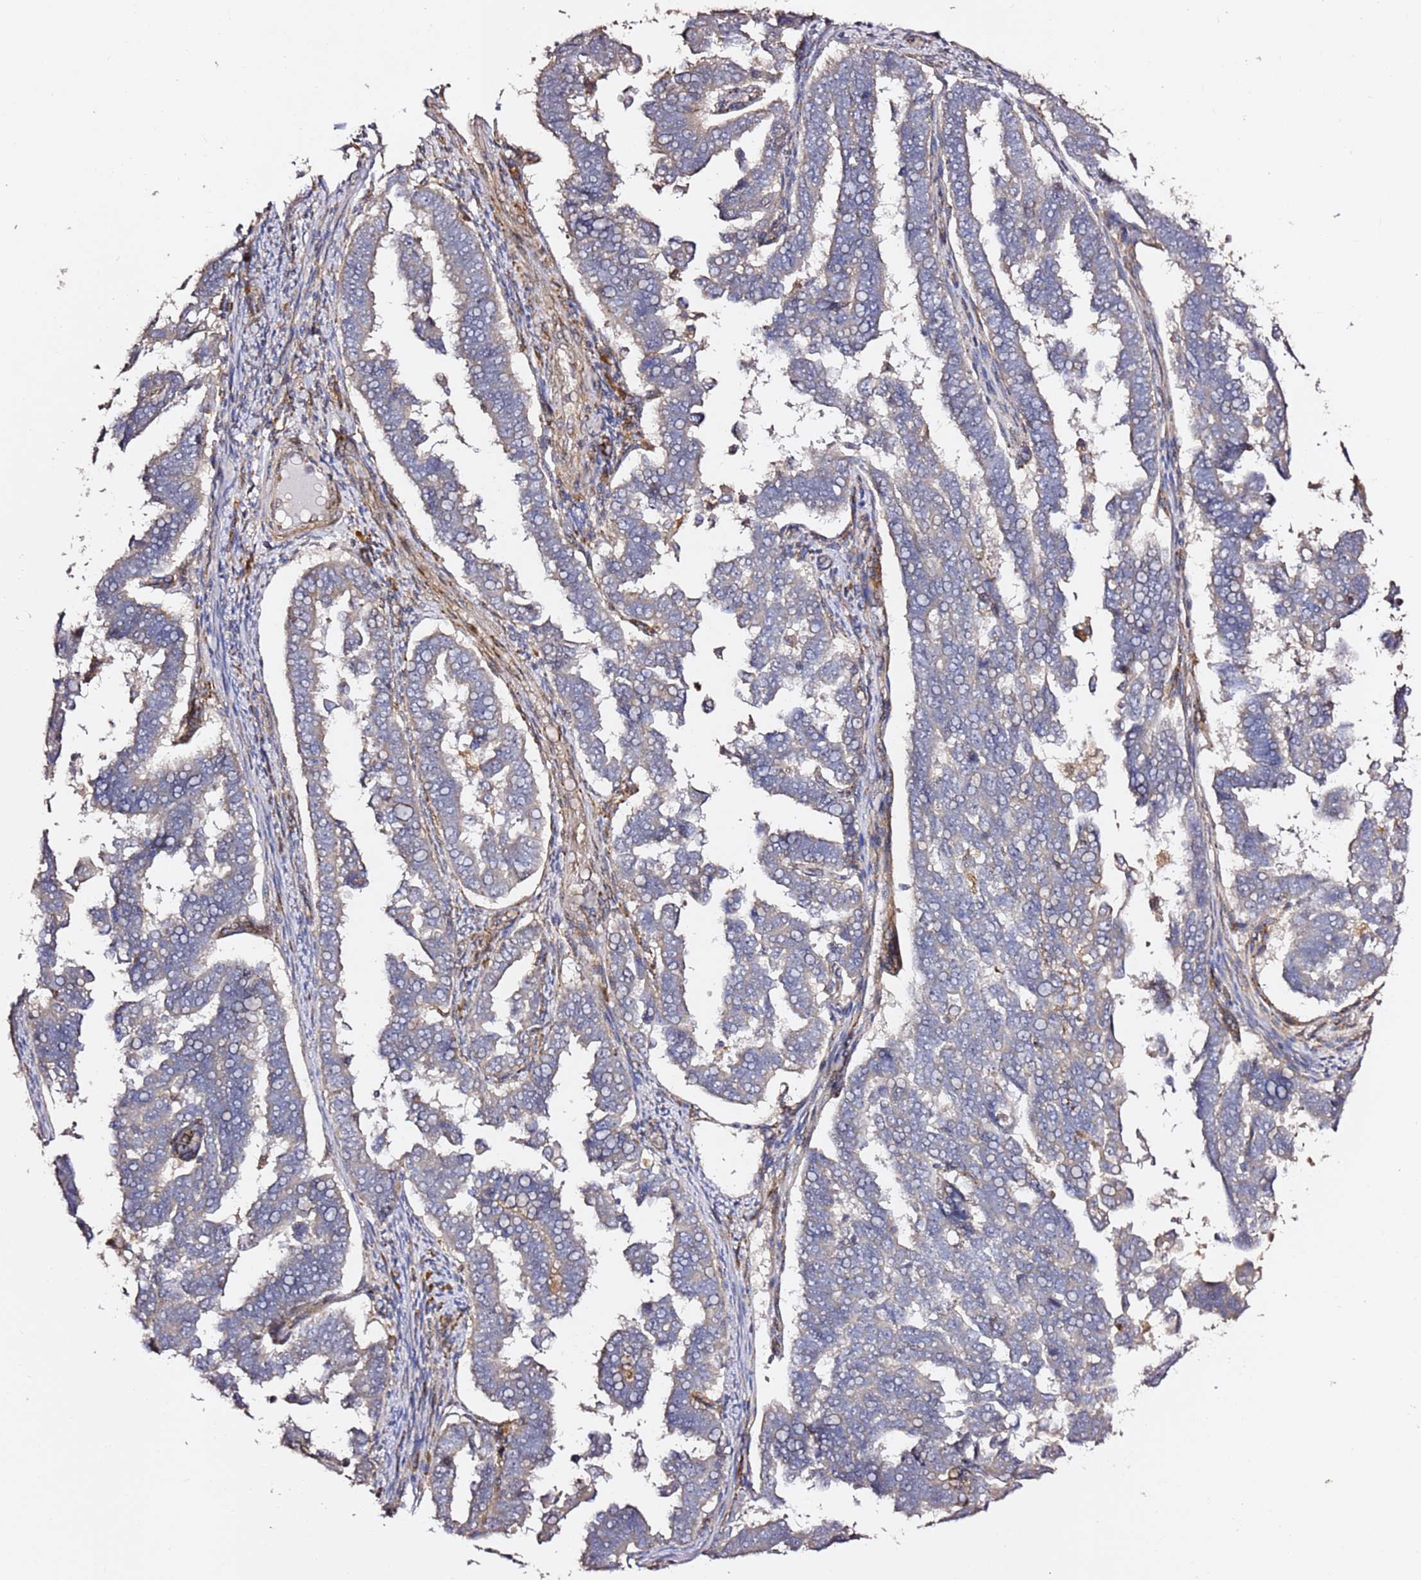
{"staining": {"intensity": "weak", "quantity": "<25%", "location": "cytoplasmic/membranous"}, "tissue": "endometrial cancer", "cell_type": "Tumor cells", "image_type": "cancer", "snomed": [{"axis": "morphology", "description": "Adenocarcinoma, NOS"}, {"axis": "topography", "description": "Endometrium"}], "caption": "Immunohistochemistry histopathology image of neoplastic tissue: endometrial cancer stained with DAB (3,3'-diaminobenzidine) shows no significant protein positivity in tumor cells.", "gene": "HSD17B7", "patient": {"sex": "female", "age": 75}}